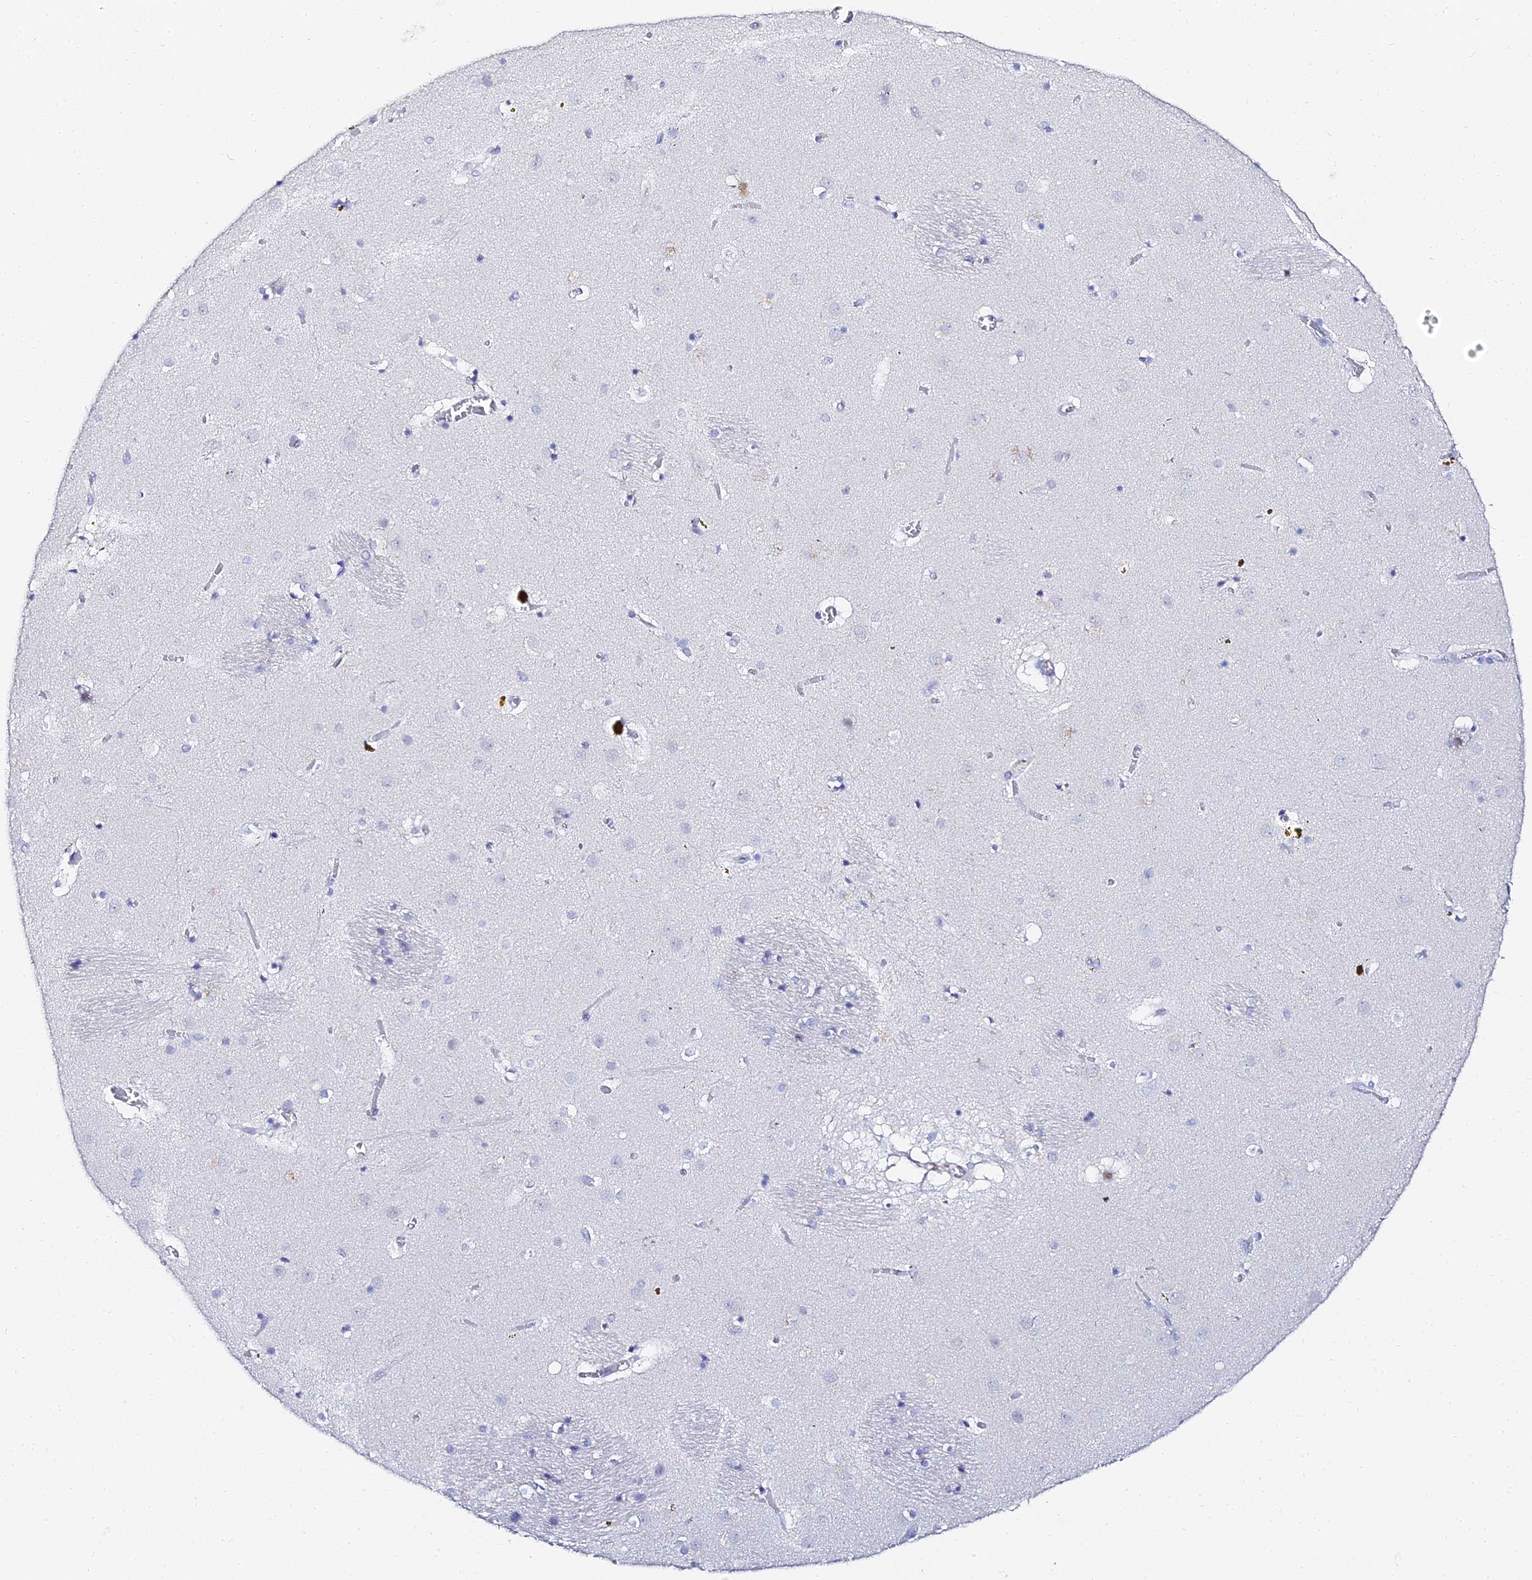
{"staining": {"intensity": "negative", "quantity": "none", "location": "none"}, "tissue": "caudate", "cell_type": "Glial cells", "image_type": "normal", "snomed": [{"axis": "morphology", "description": "Normal tissue, NOS"}, {"axis": "topography", "description": "Lateral ventricle wall"}], "caption": "Protein analysis of unremarkable caudate exhibits no significant staining in glial cells.", "gene": "KRT17", "patient": {"sex": "male", "age": 70}}